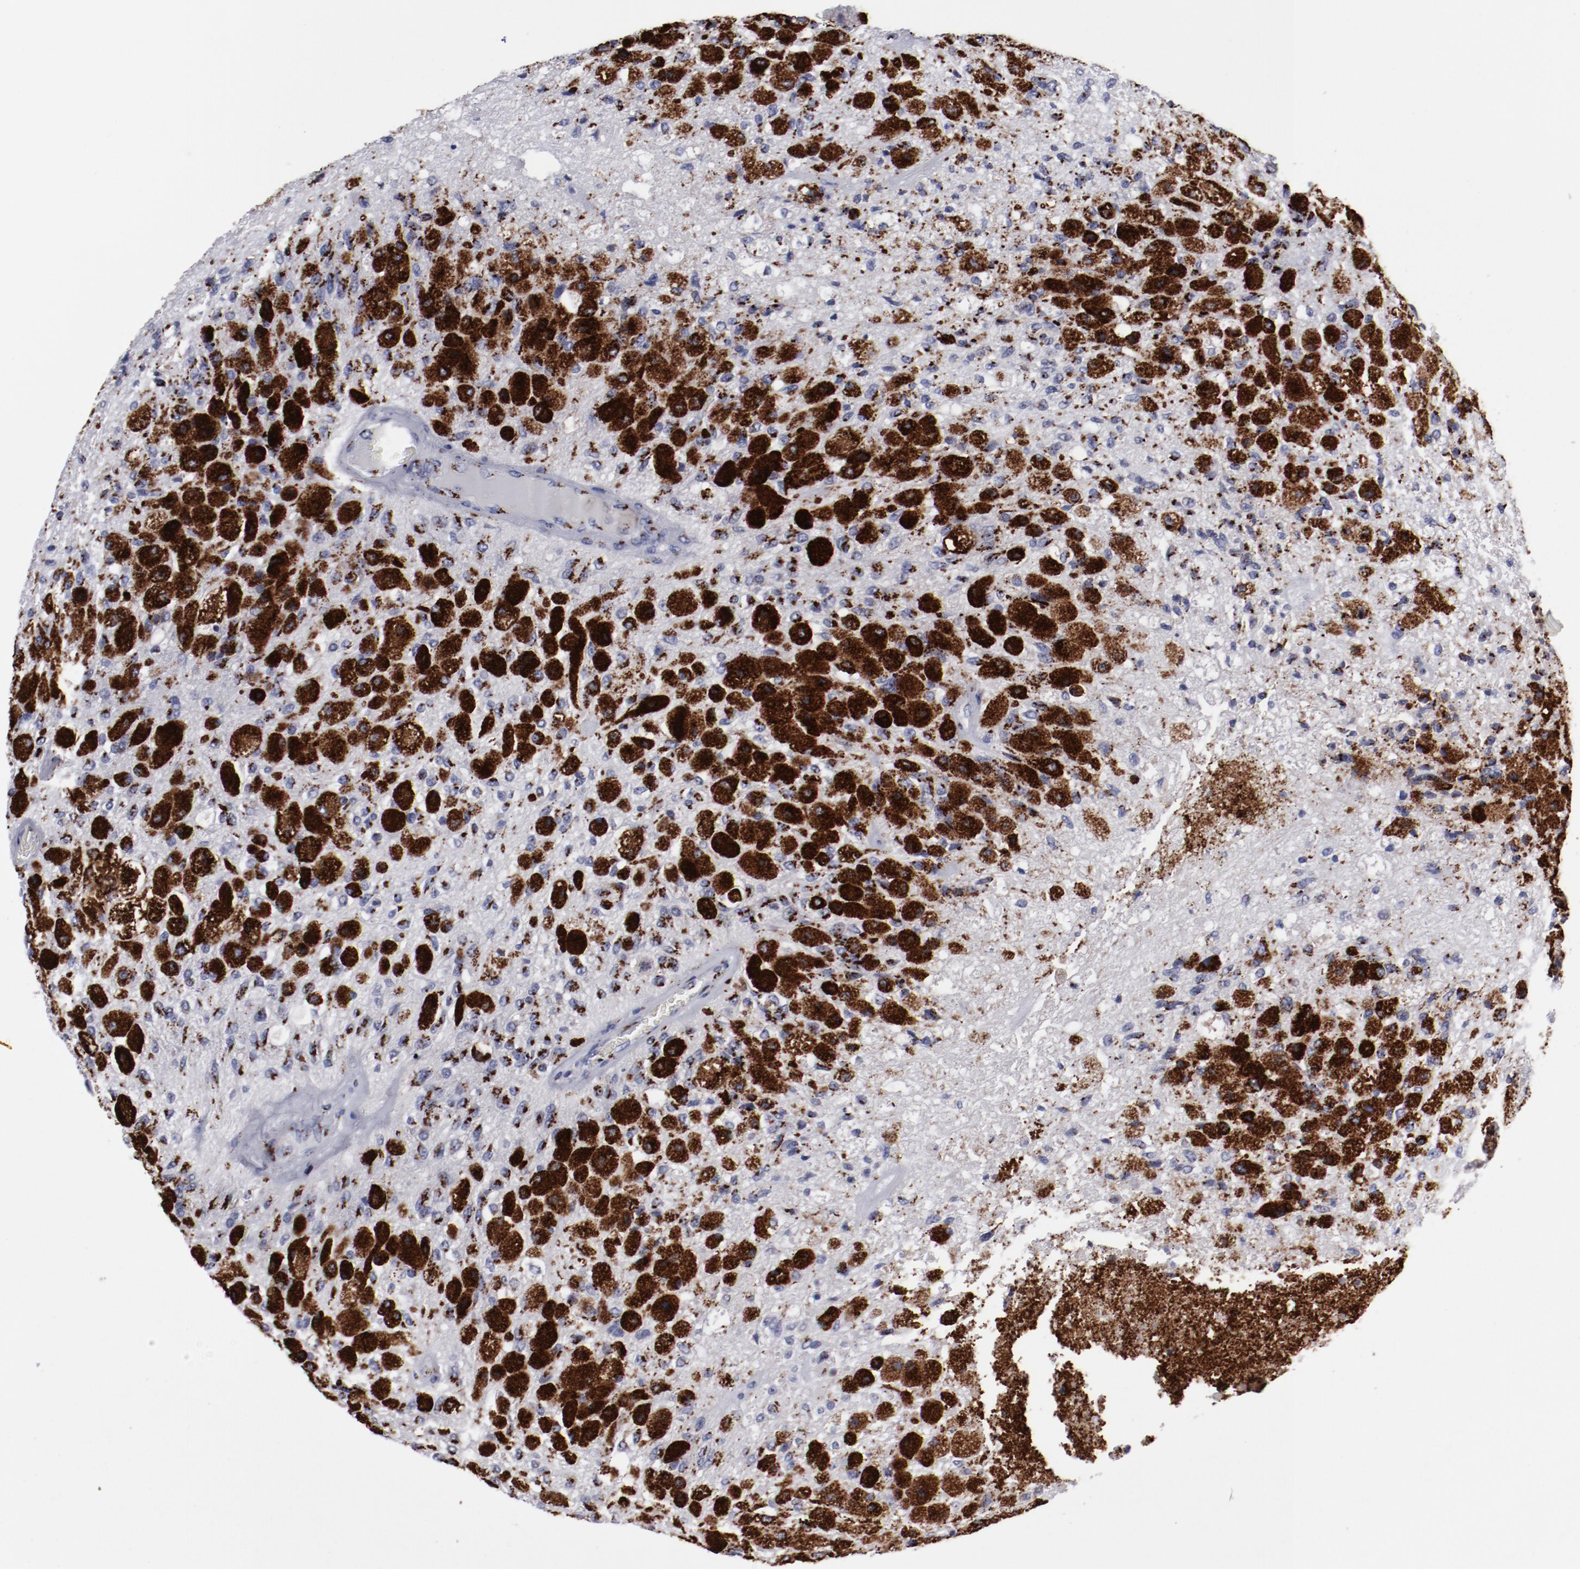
{"staining": {"intensity": "strong", "quantity": ">75%", "location": "cytoplasmic/membranous"}, "tissue": "glioma", "cell_type": "Tumor cells", "image_type": "cancer", "snomed": [{"axis": "morphology", "description": "Normal tissue, NOS"}, {"axis": "morphology", "description": "Glioma, malignant, High grade"}, {"axis": "topography", "description": "Cerebral cortex"}], "caption": "IHC (DAB (3,3'-diaminobenzidine)) staining of human glioma exhibits strong cytoplasmic/membranous protein positivity in approximately >75% of tumor cells.", "gene": "GOLIM4", "patient": {"sex": "male", "age": 77}}